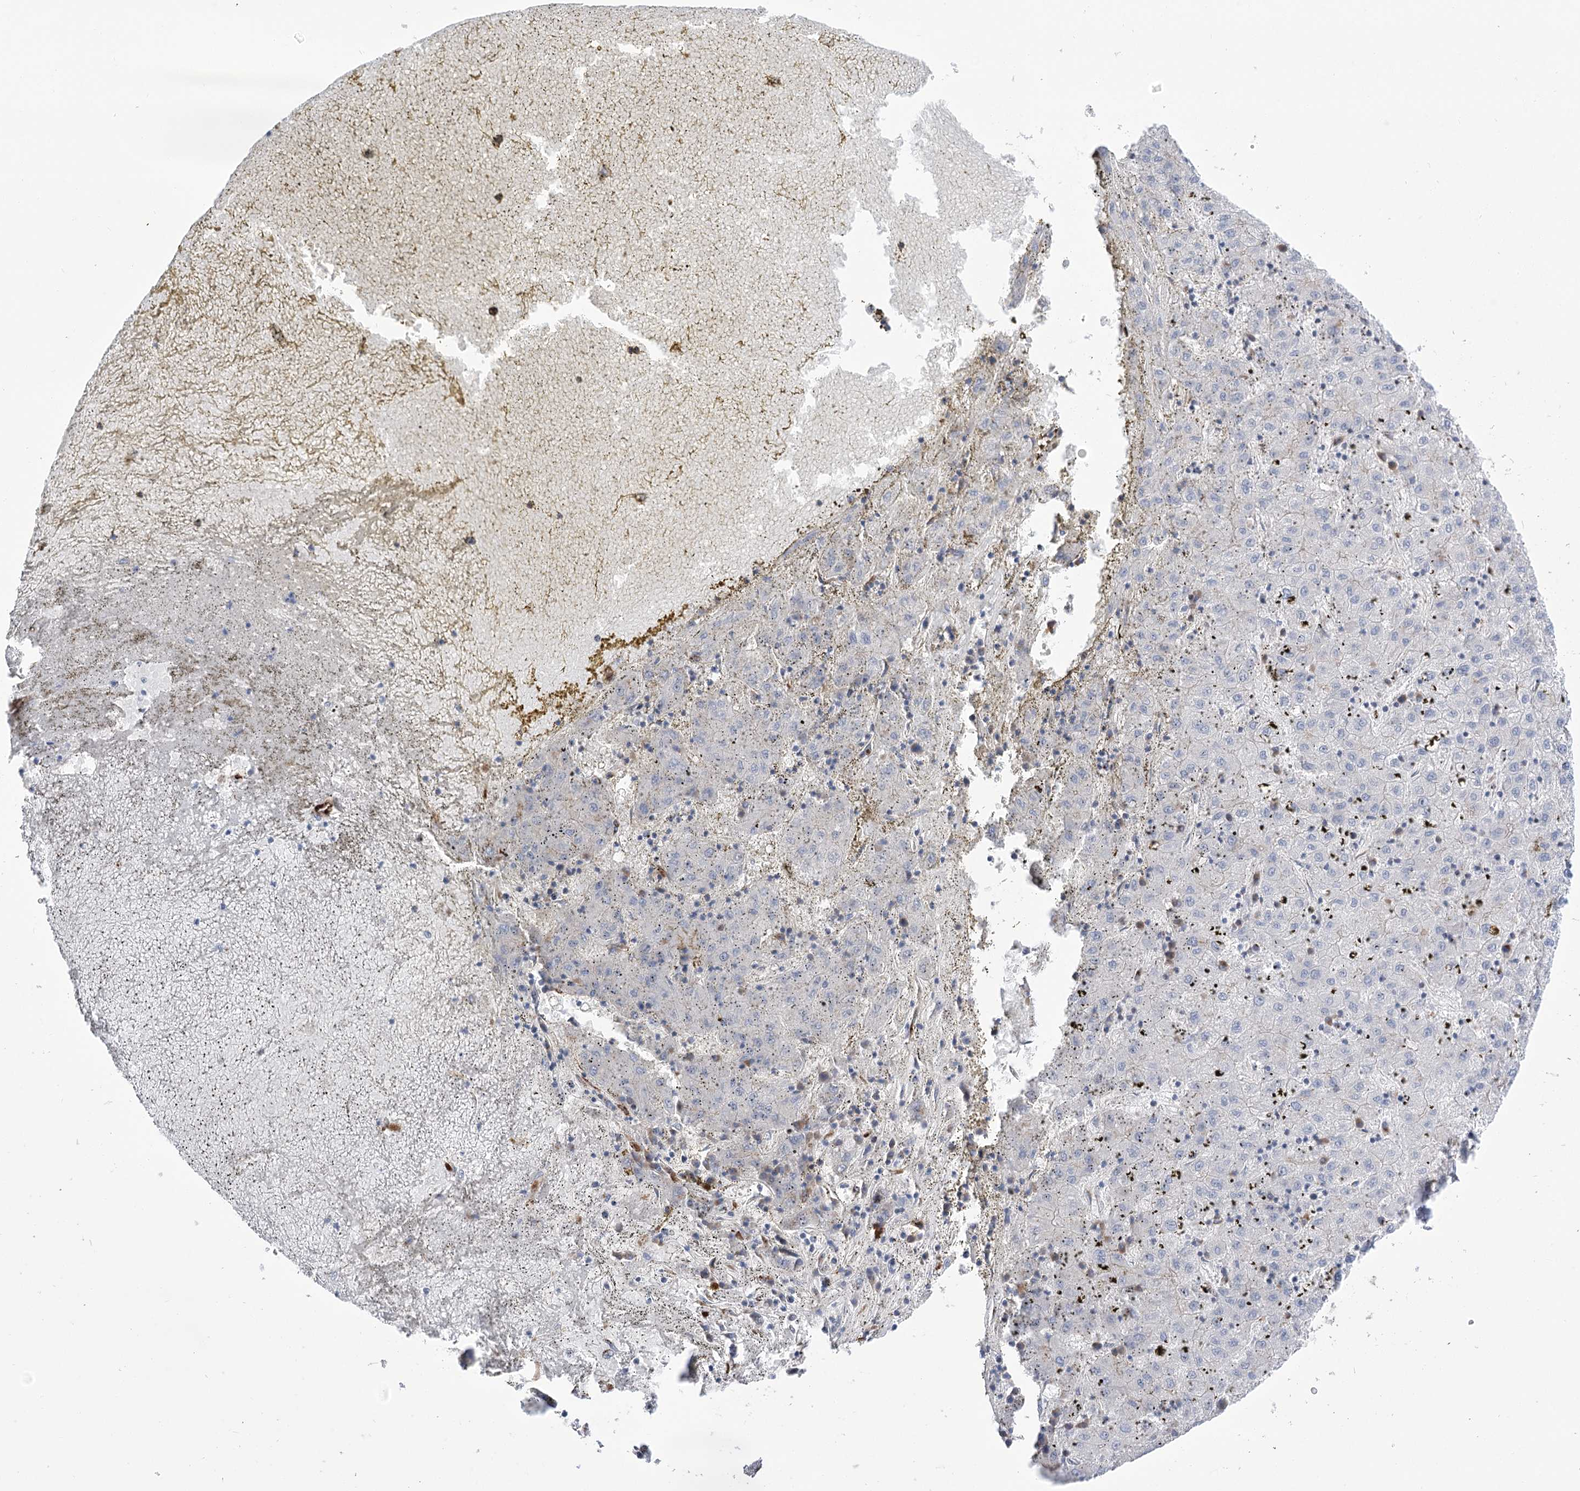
{"staining": {"intensity": "negative", "quantity": "none", "location": "none"}, "tissue": "liver cancer", "cell_type": "Tumor cells", "image_type": "cancer", "snomed": [{"axis": "morphology", "description": "Carcinoma, Hepatocellular, NOS"}, {"axis": "topography", "description": "Liver"}], "caption": "IHC image of neoplastic tissue: liver hepatocellular carcinoma stained with DAB (3,3'-diaminobenzidine) demonstrates no significant protein expression in tumor cells.", "gene": "TMEM165", "patient": {"sex": "male", "age": 72}}